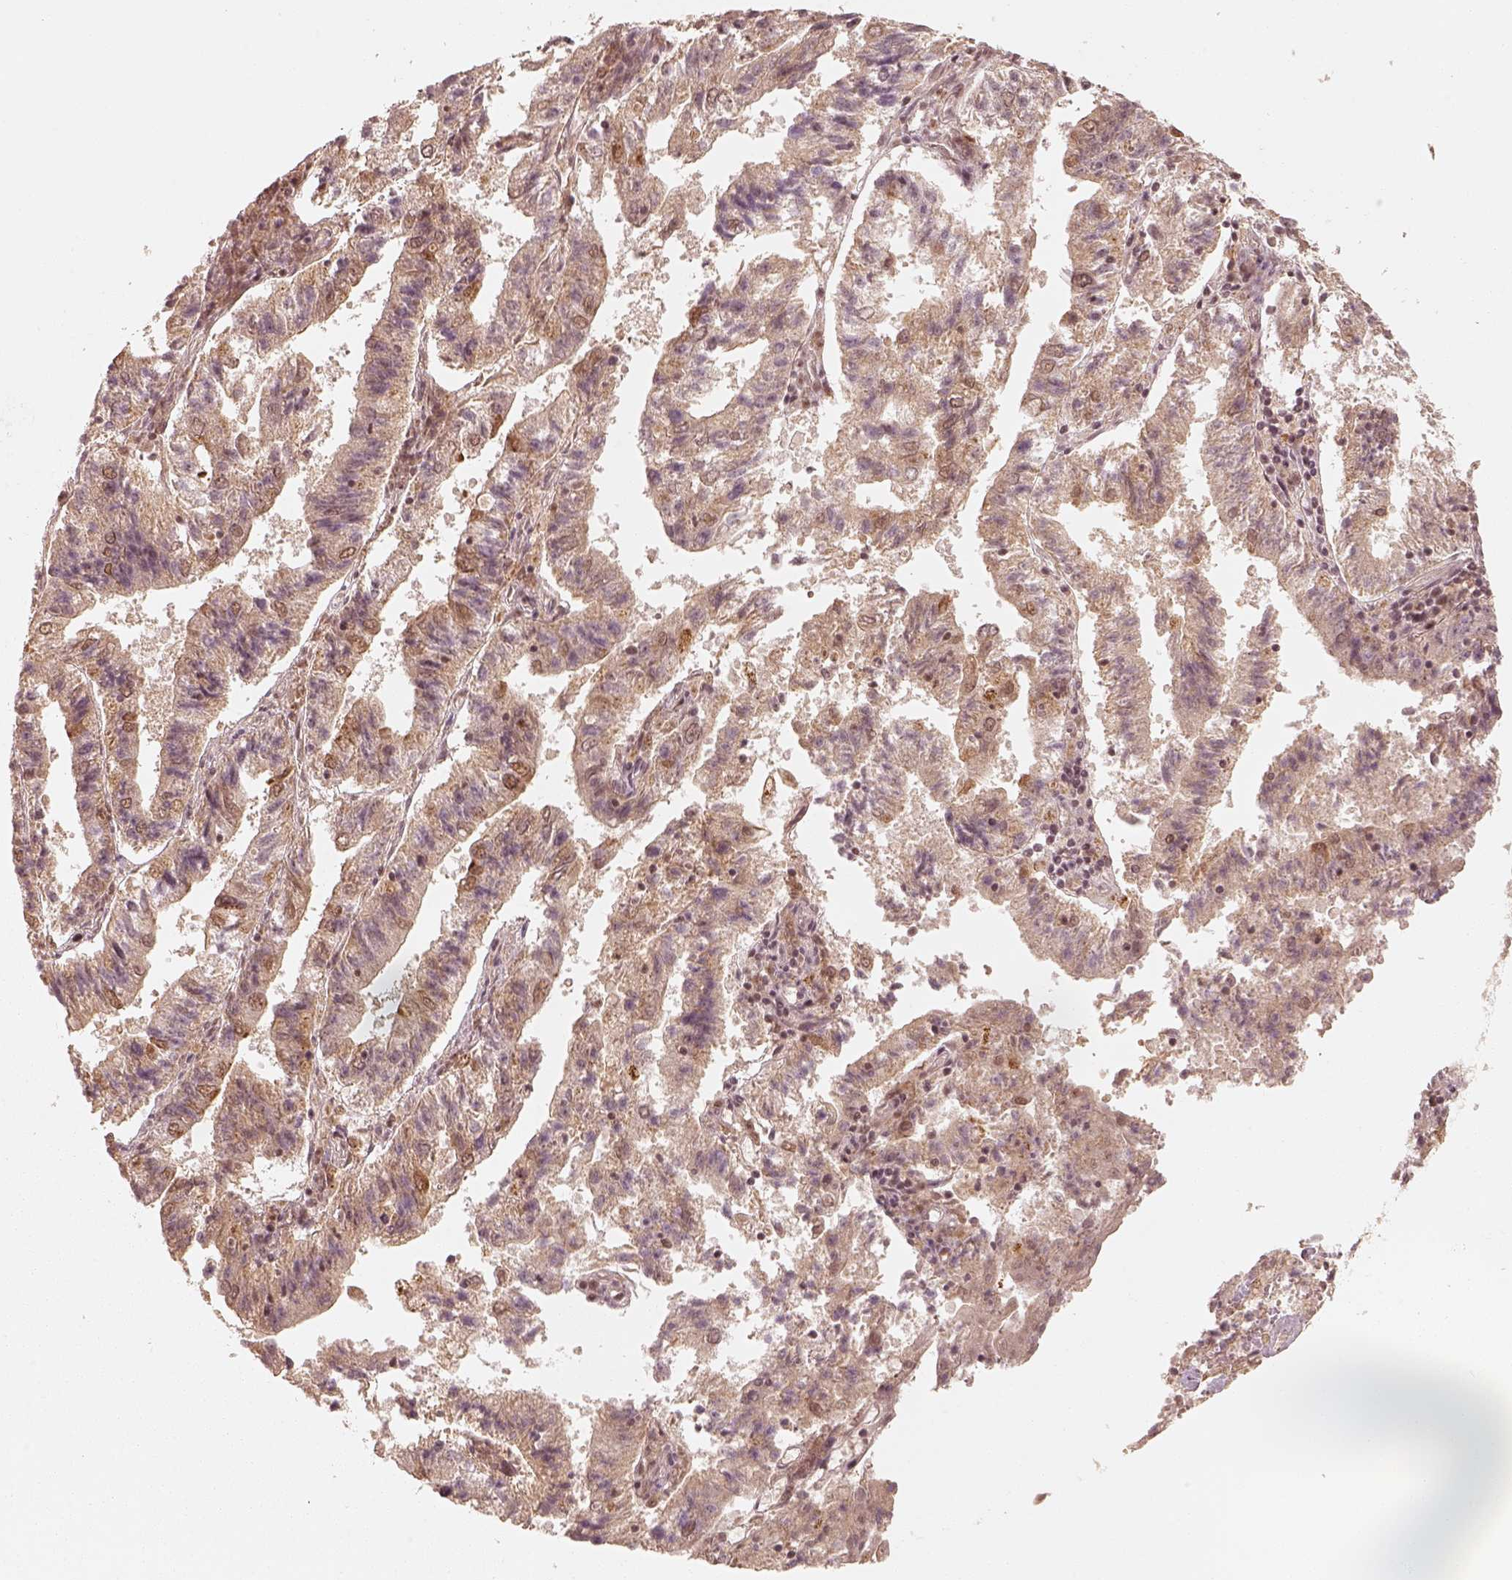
{"staining": {"intensity": "weak", "quantity": "<25%", "location": "nuclear"}, "tissue": "endometrial cancer", "cell_type": "Tumor cells", "image_type": "cancer", "snomed": [{"axis": "morphology", "description": "Adenocarcinoma, NOS"}, {"axis": "topography", "description": "Endometrium"}], "caption": "Immunohistochemistry micrograph of neoplastic tissue: human endometrial adenocarcinoma stained with DAB displays no significant protein positivity in tumor cells.", "gene": "GMEB2", "patient": {"sex": "female", "age": 82}}